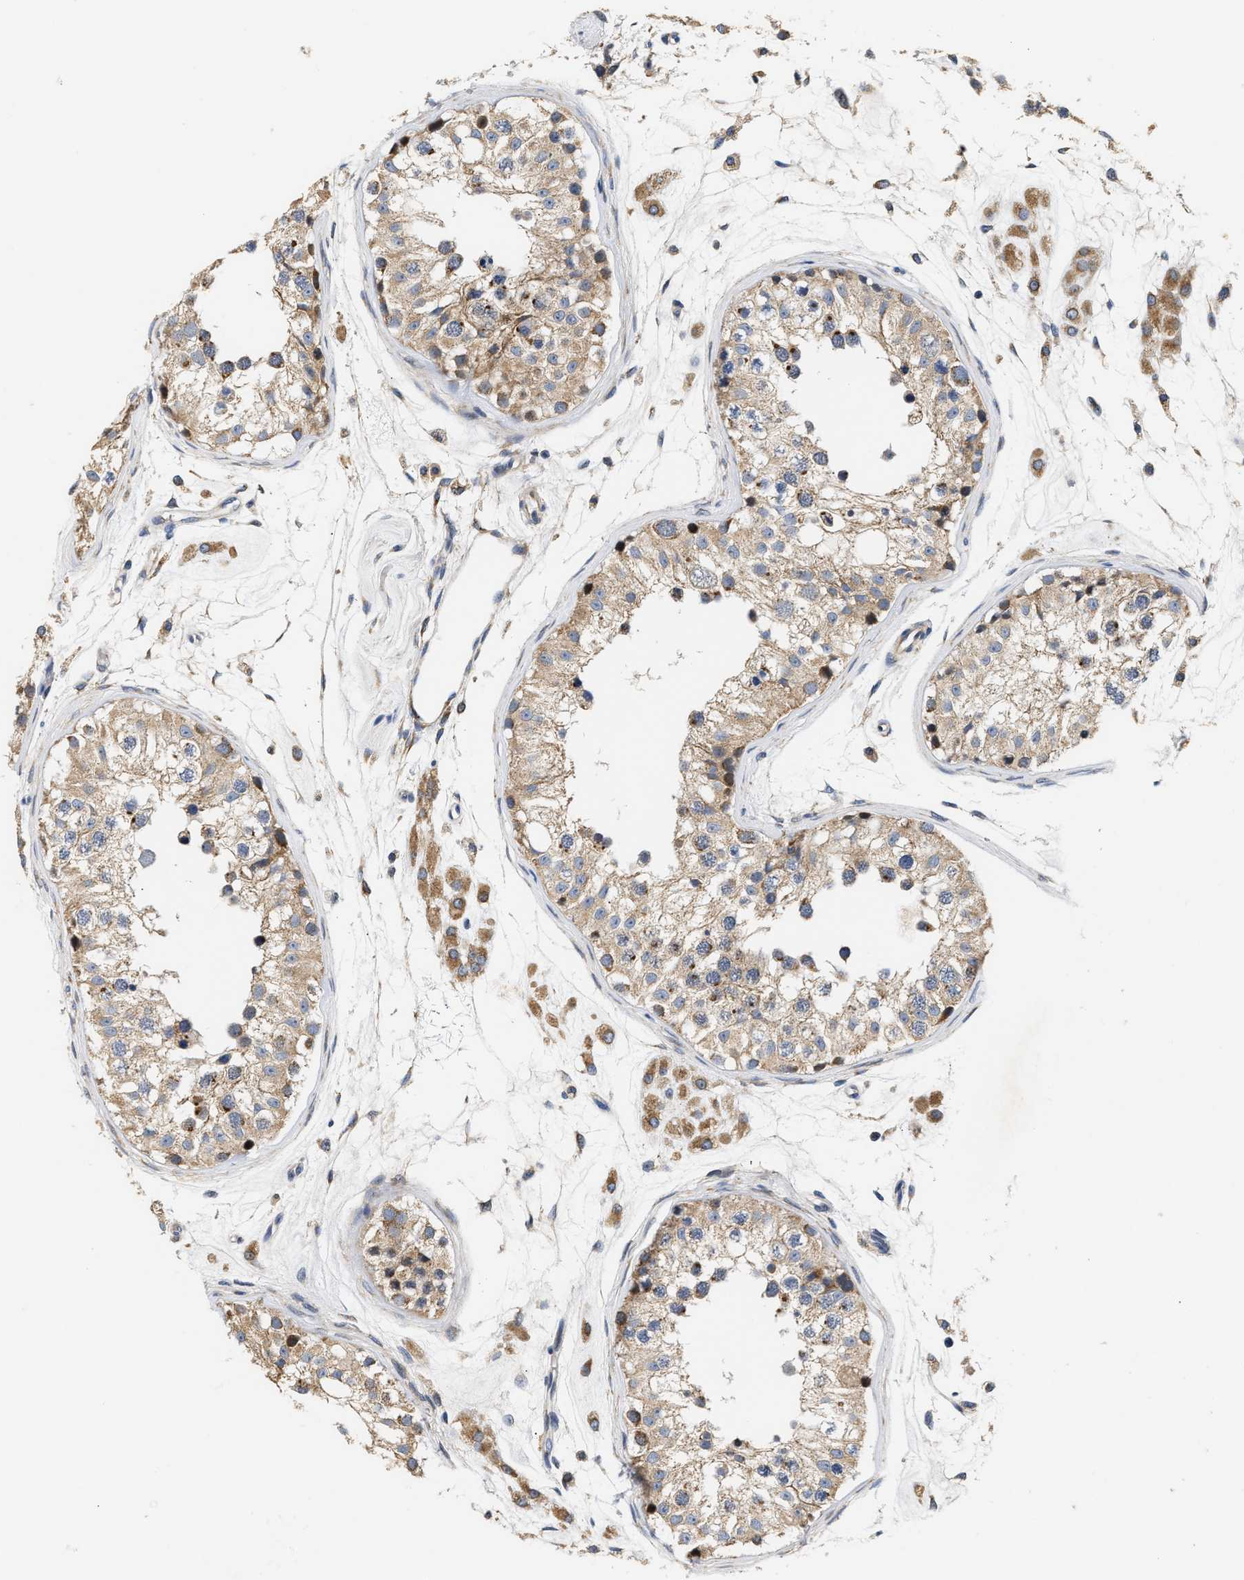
{"staining": {"intensity": "weak", "quantity": ">75%", "location": "cytoplasmic/membranous"}, "tissue": "testis", "cell_type": "Cells in seminiferous ducts", "image_type": "normal", "snomed": [{"axis": "morphology", "description": "Normal tissue, NOS"}, {"axis": "morphology", "description": "Adenocarcinoma, metastatic, NOS"}, {"axis": "topography", "description": "Testis"}], "caption": "This micrograph exhibits immunohistochemistry (IHC) staining of benign human testis, with low weak cytoplasmic/membranous positivity in approximately >75% of cells in seminiferous ducts.", "gene": "TMEM168", "patient": {"sex": "male", "age": 26}}